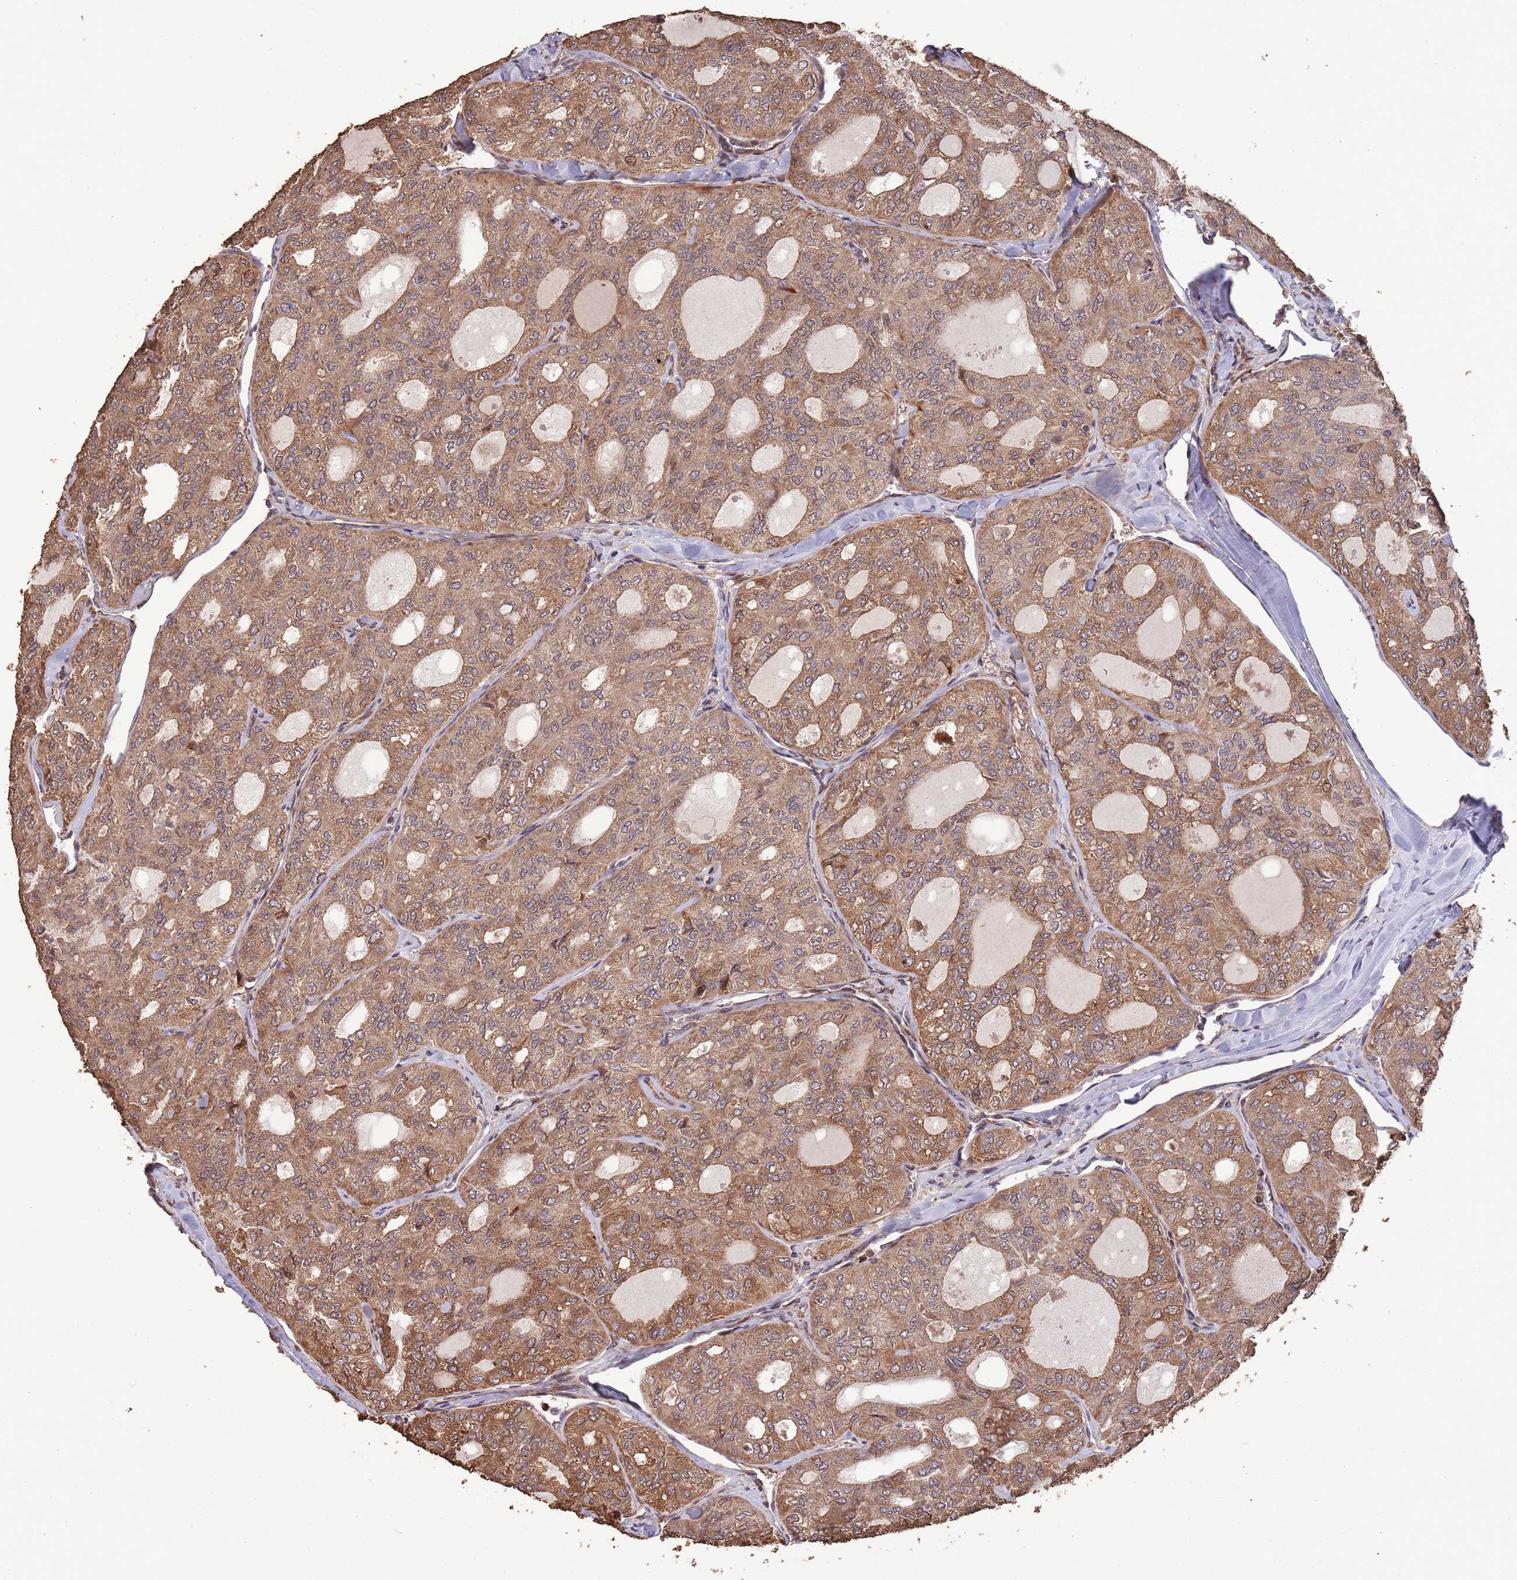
{"staining": {"intensity": "moderate", "quantity": ">75%", "location": "cytoplasmic/membranous"}, "tissue": "thyroid cancer", "cell_type": "Tumor cells", "image_type": "cancer", "snomed": [{"axis": "morphology", "description": "Follicular adenoma carcinoma, NOS"}, {"axis": "topography", "description": "Thyroid gland"}], "caption": "This is an image of immunohistochemistry staining of follicular adenoma carcinoma (thyroid), which shows moderate expression in the cytoplasmic/membranous of tumor cells.", "gene": "ZNF428", "patient": {"sex": "male", "age": 75}}